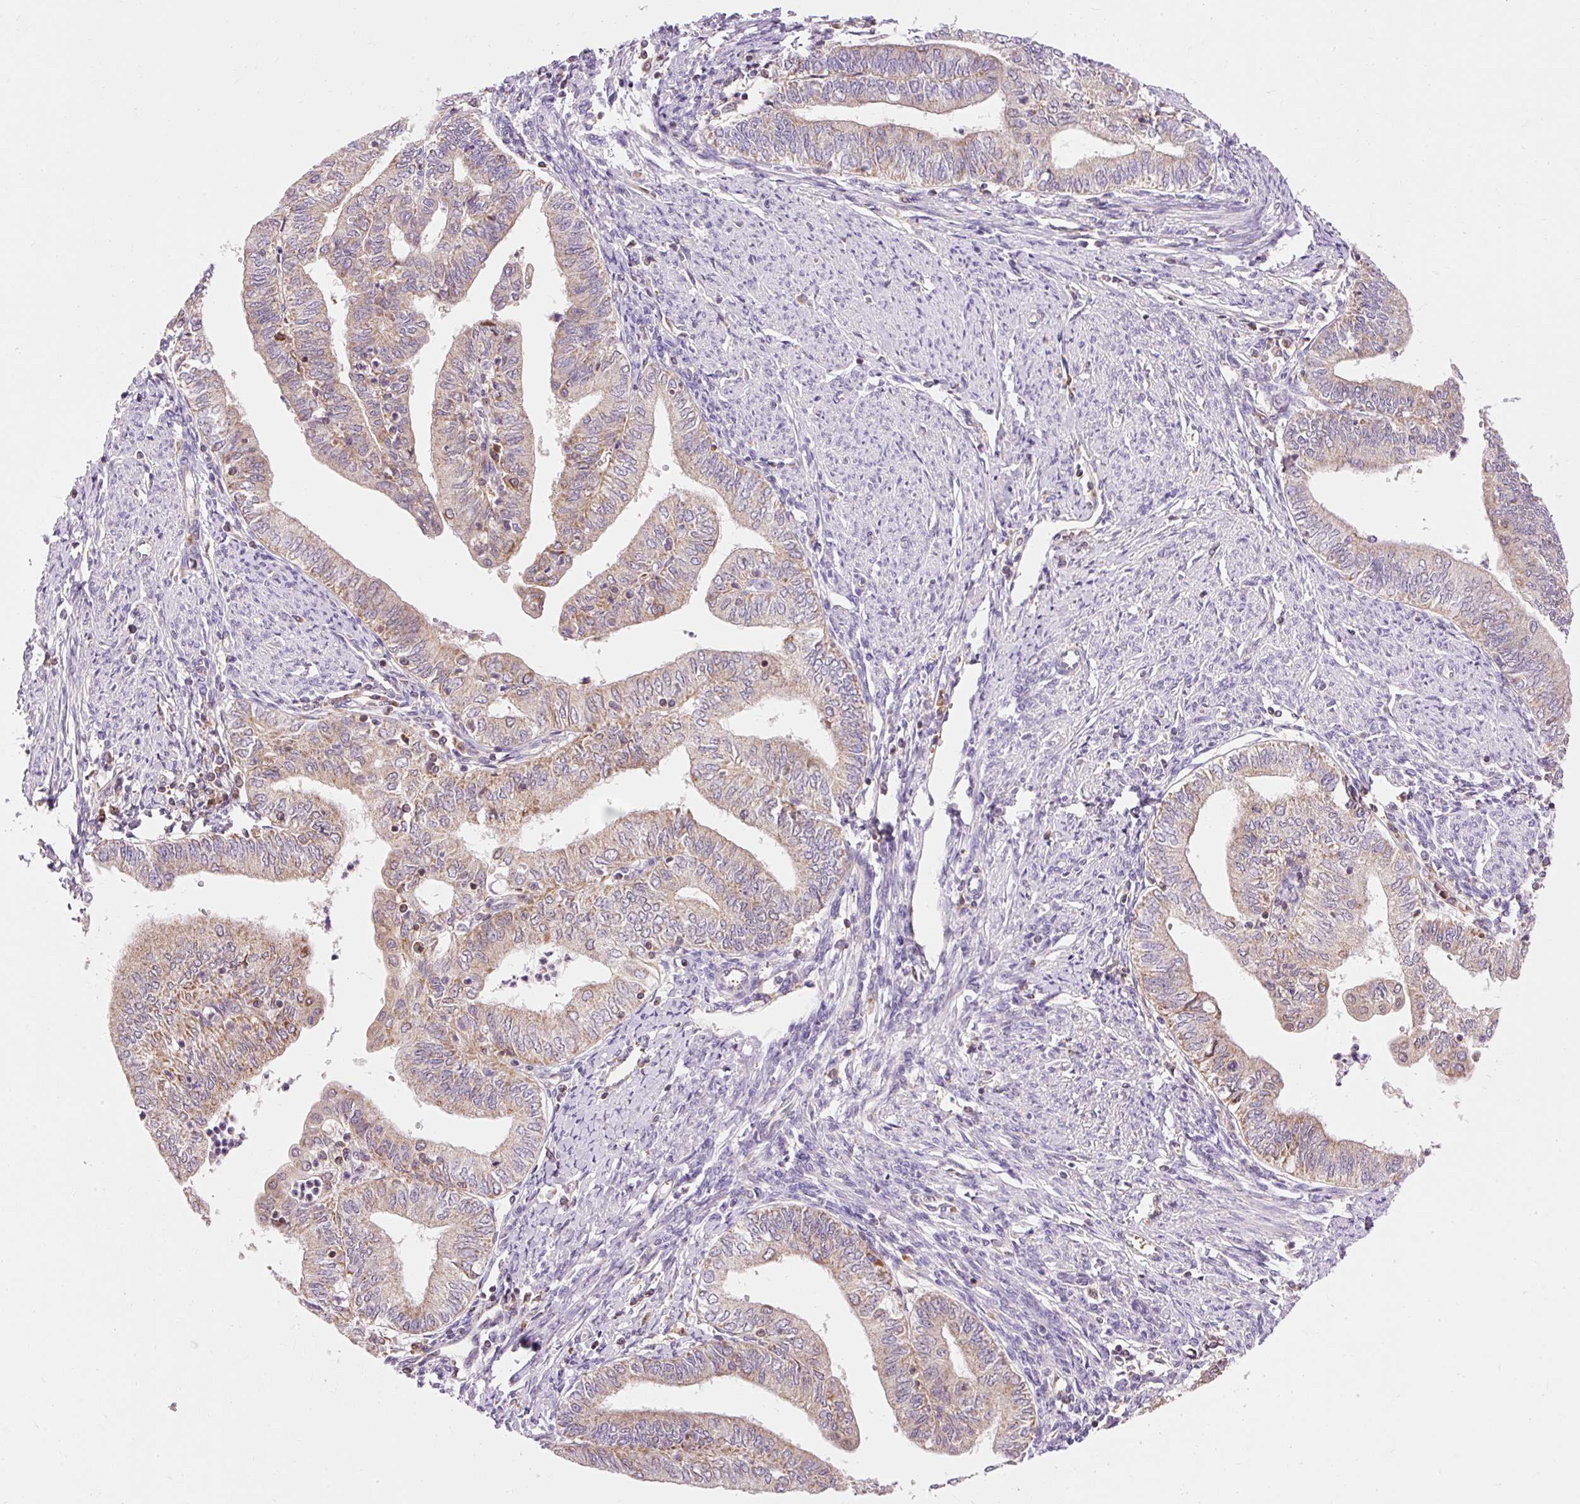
{"staining": {"intensity": "weak", "quantity": ">75%", "location": "cytoplasmic/membranous"}, "tissue": "endometrial cancer", "cell_type": "Tumor cells", "image_type": "cancer", "snomed": [{"axis": "morphology", "description": "Adenocarcinoma, NOS"}, {"axis": "topography", "description": "Endometrium"}], "caption": "Endometrial adenocarcinoma was stained to show a protein in brown. There is low levels of weak cytoplasmic/membranous staining in about >75% of tumor cells.", "gene": "IMMT", "patient": {"sex": "female", "age": 66}}